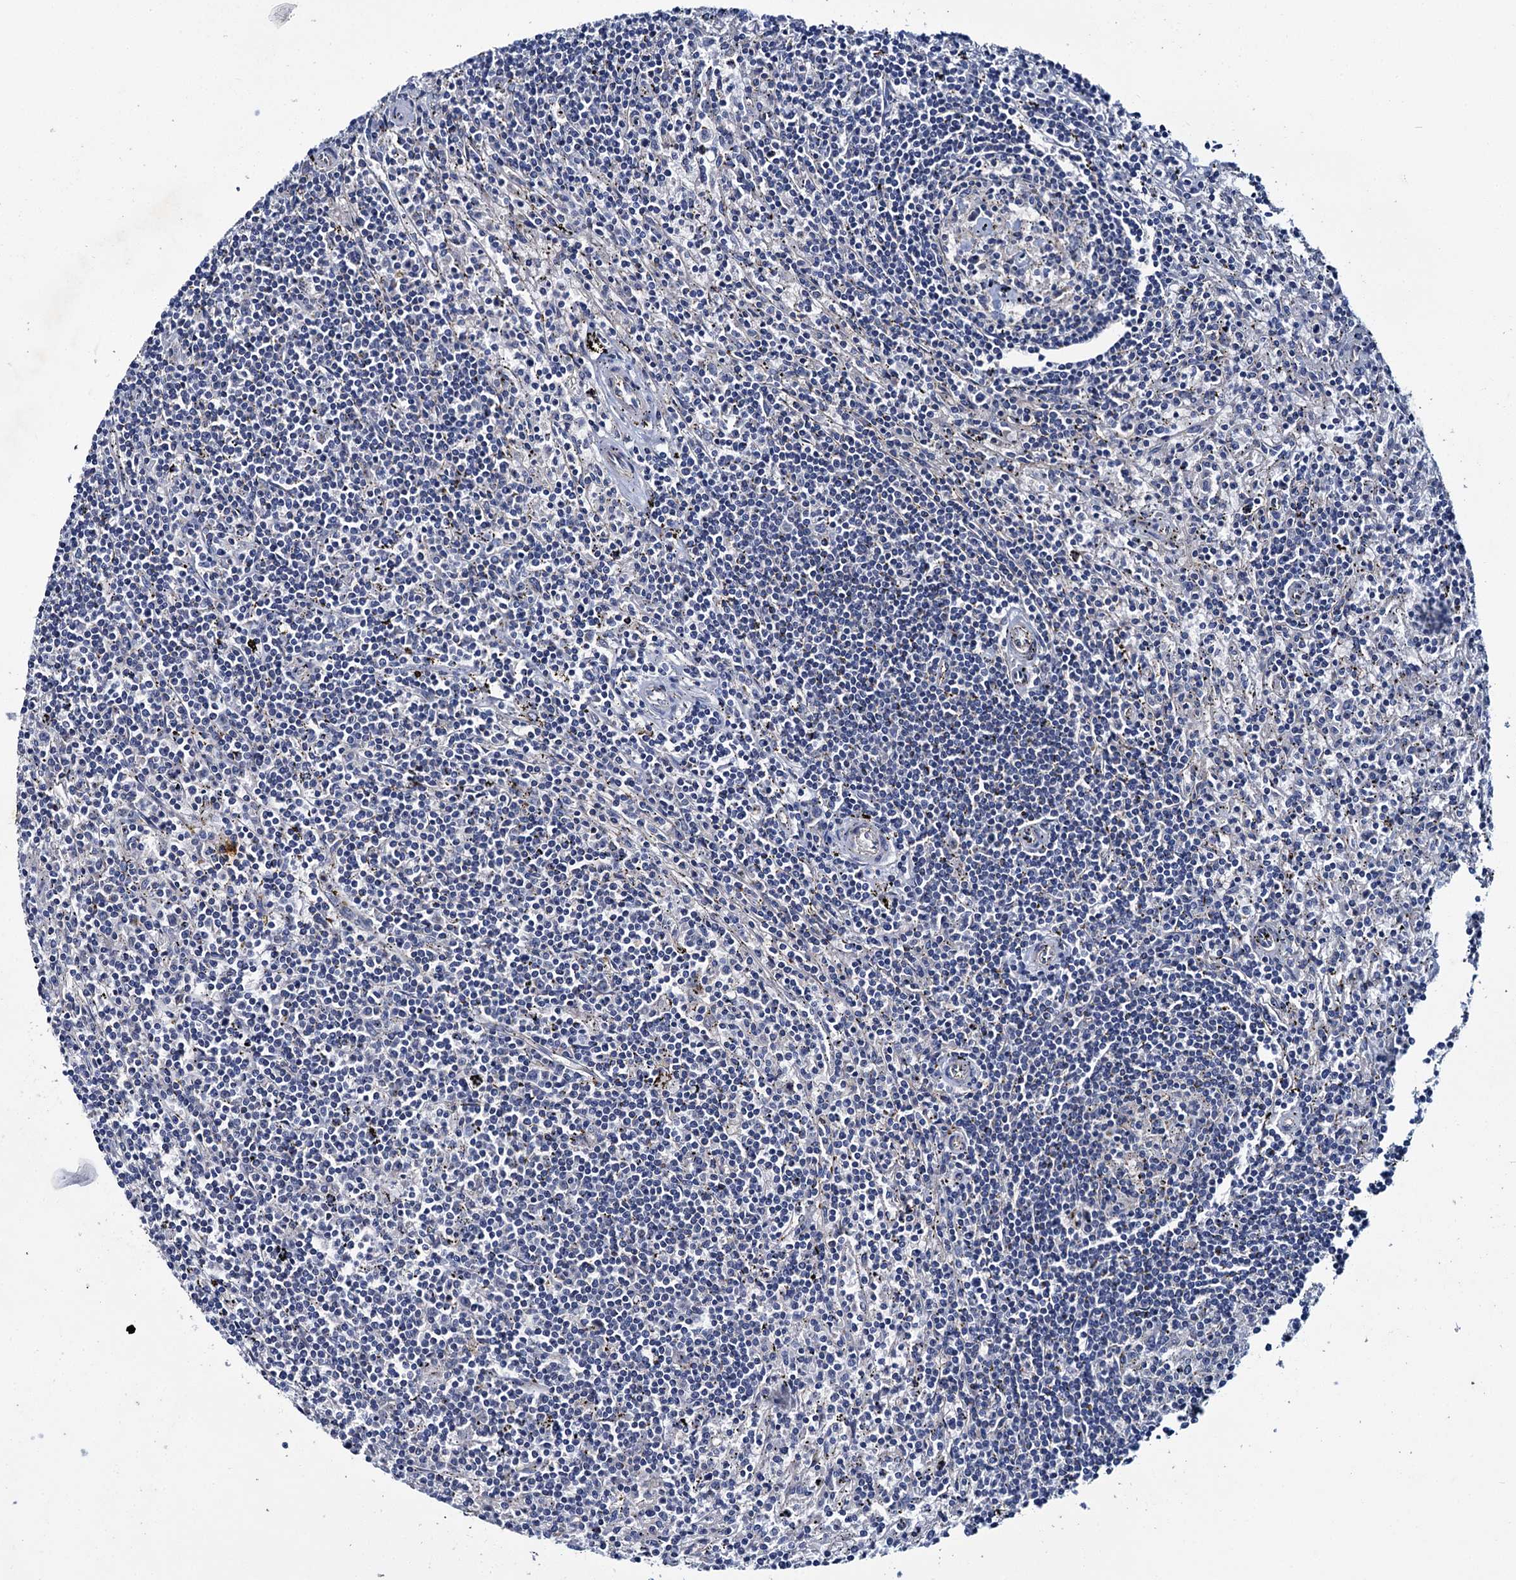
{"staining": {"intensity": "negative", "quantity": "none", "location": "none"}, "tissue": "lymphoma", "cell_type": "Tumor cells", "image_type": "cancer", "snomed": [{"axis": "morphology", "description": "Malignant lymphoma, non-Hodgkin's type, Low grade"}, {"axis": "topography", "description": "Spleen"}], "caption": "Malignant lymphoma, non-Hodgkin's type (low-grade) was stained to show a protein in brown. There is no significant positivity in tumor cells.", "gene": "CEP295", "patient": {"sex": "male", "age": 76}}